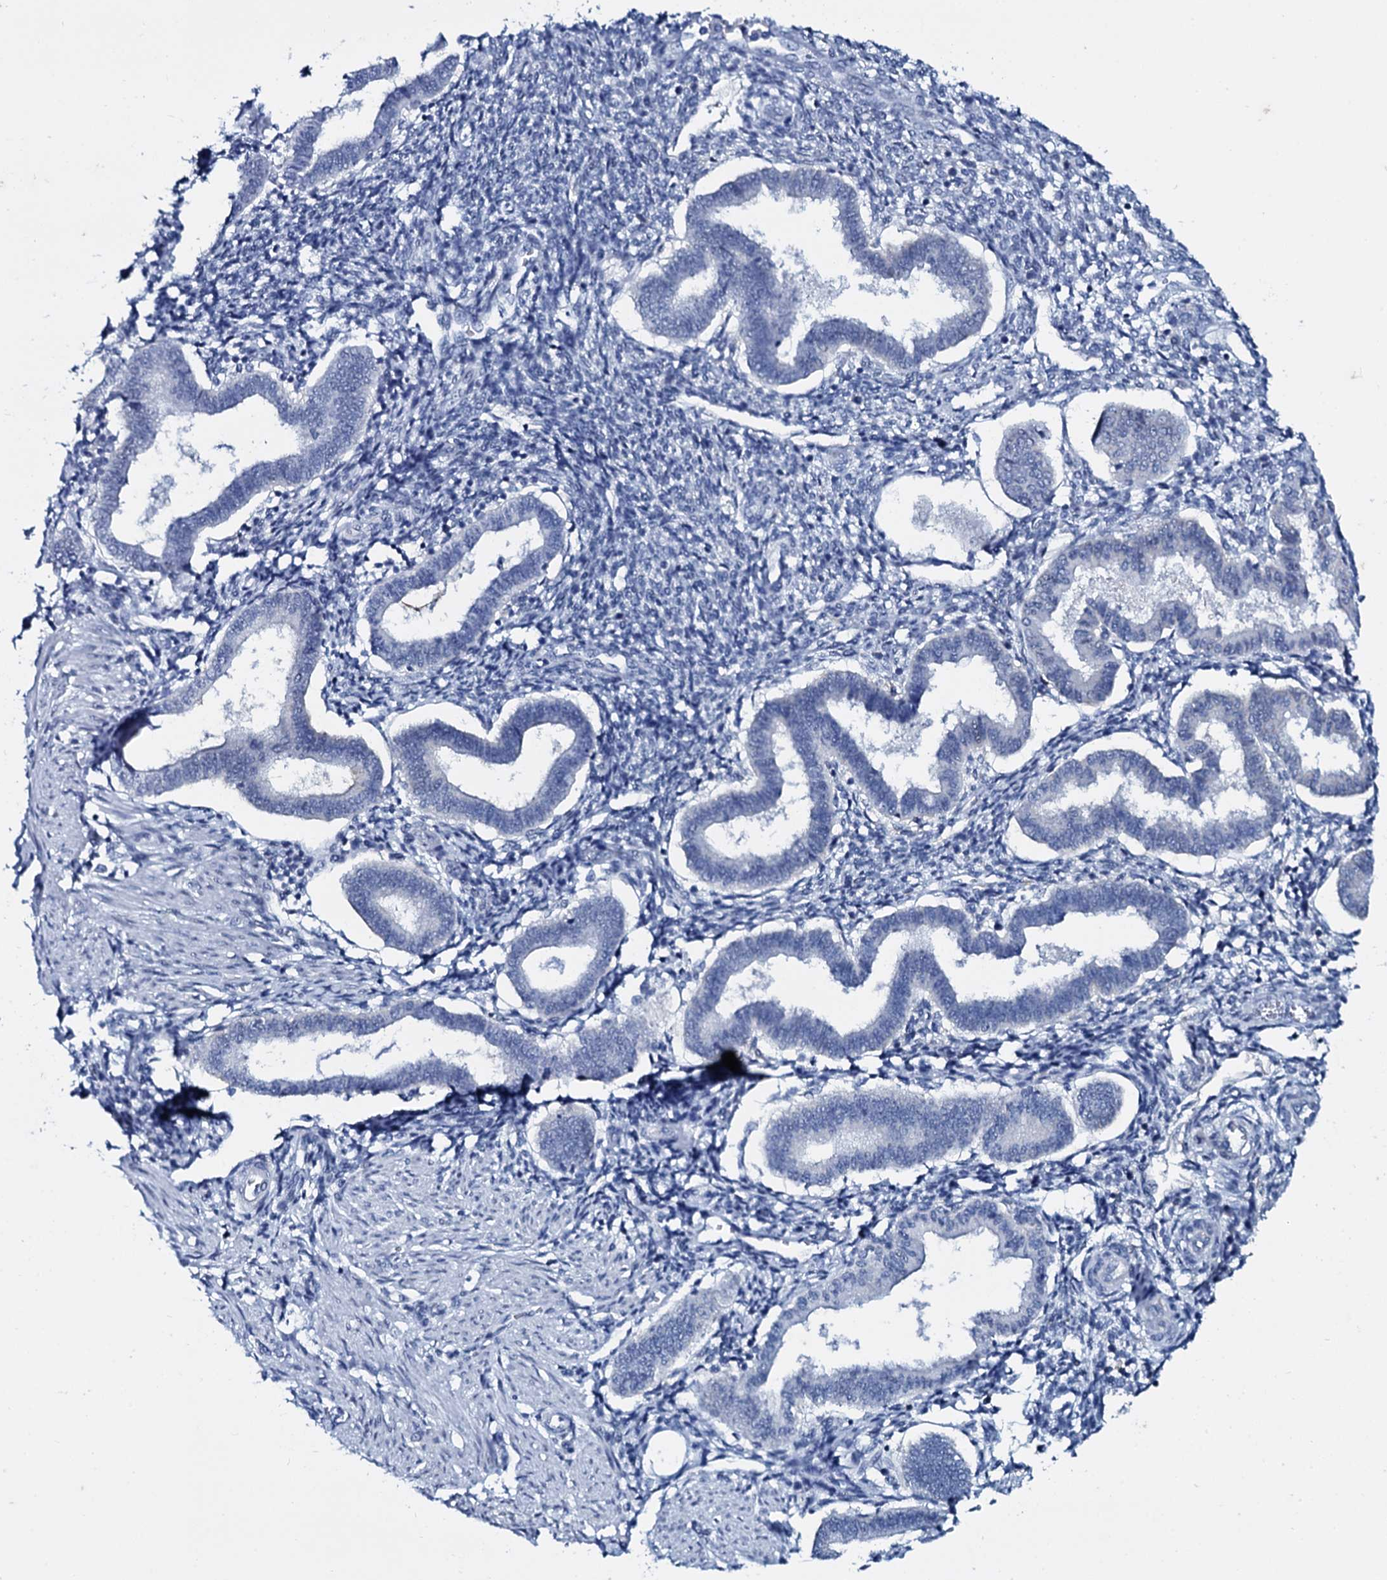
{"staining": {"intensity": "negative", "quantity": "none", "location": "none"}, "tissue": "endometrium", "cell_type": "Cells in endometrial stroma", "image_type": "normal", "snomed": [{"axis": "morphology", "description": "Normal tissue, NOS"}, {"axis": "topography", "description": "Endometrium"}], "caption": "The histopathology image reveals no significant positivity in cells in endometrial stroma of endometrium. The staining was performed using DAB to visualize the protein expression in brown, while the nuclei were stained in blue with hematoxylin (Magnification: 20x).", "gene": "SLC4A7", "patient": {"sex": "female", "age": 24}}